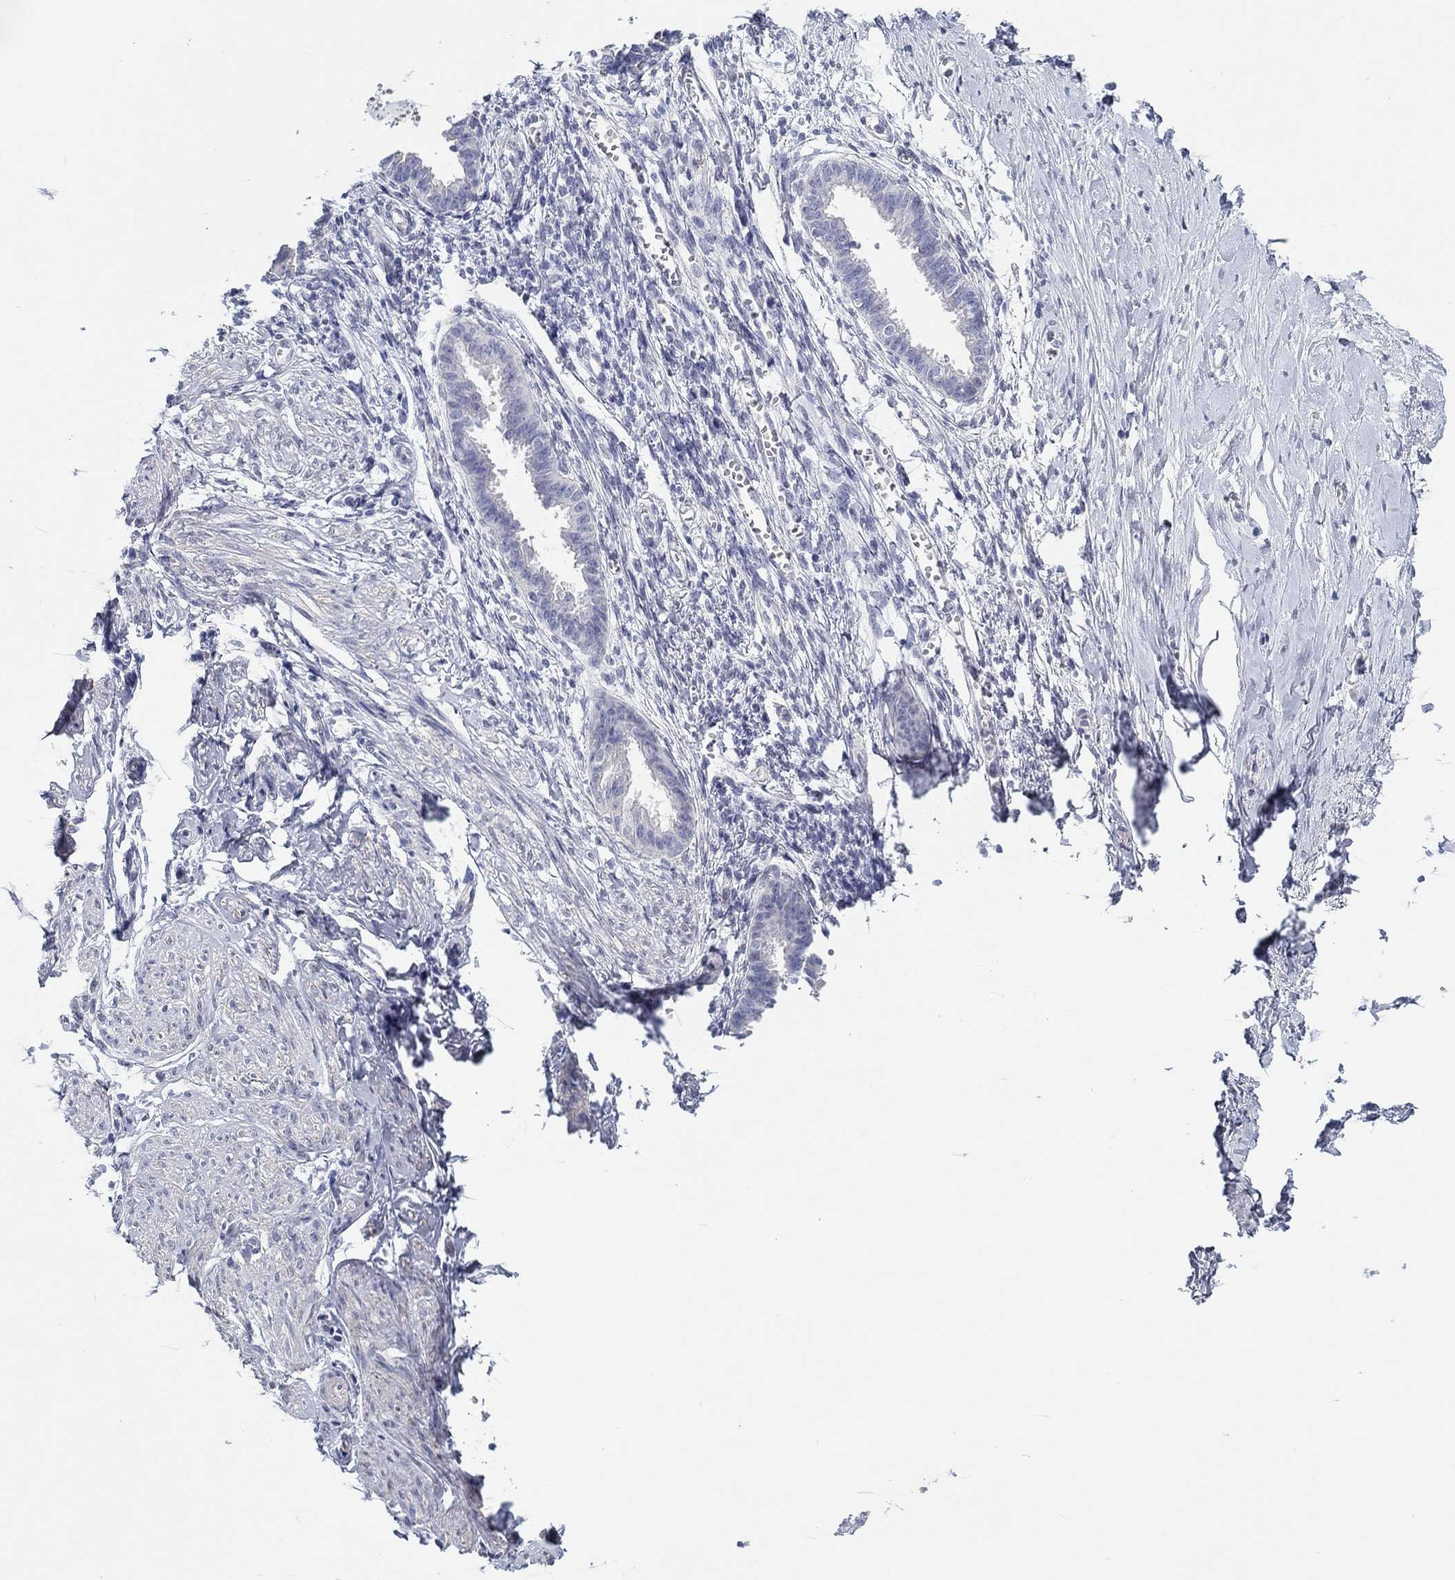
{"staining": {"intensity": "negative", "quantity": "none", "location": "none"}, "tissue": "endometrium", "cell_type": "Cells in endometrial stroma", "image_type": "normal", "snomed": [{"axis": "morphology", "description": "Normal tissue, NOS"}, {"axis": "topography", "description": "Cervix"}, {"axis": "topography", "description": "Endometrium"}], "caption": "Immunohistochemistry of normal human endometrium displays no expression in cells in endometrial stroma. (DAB immunohistochemistry with hematoxylin counter stain).", "gene": "CRYGD", "patient": {"sex": "female", "age": 37}}